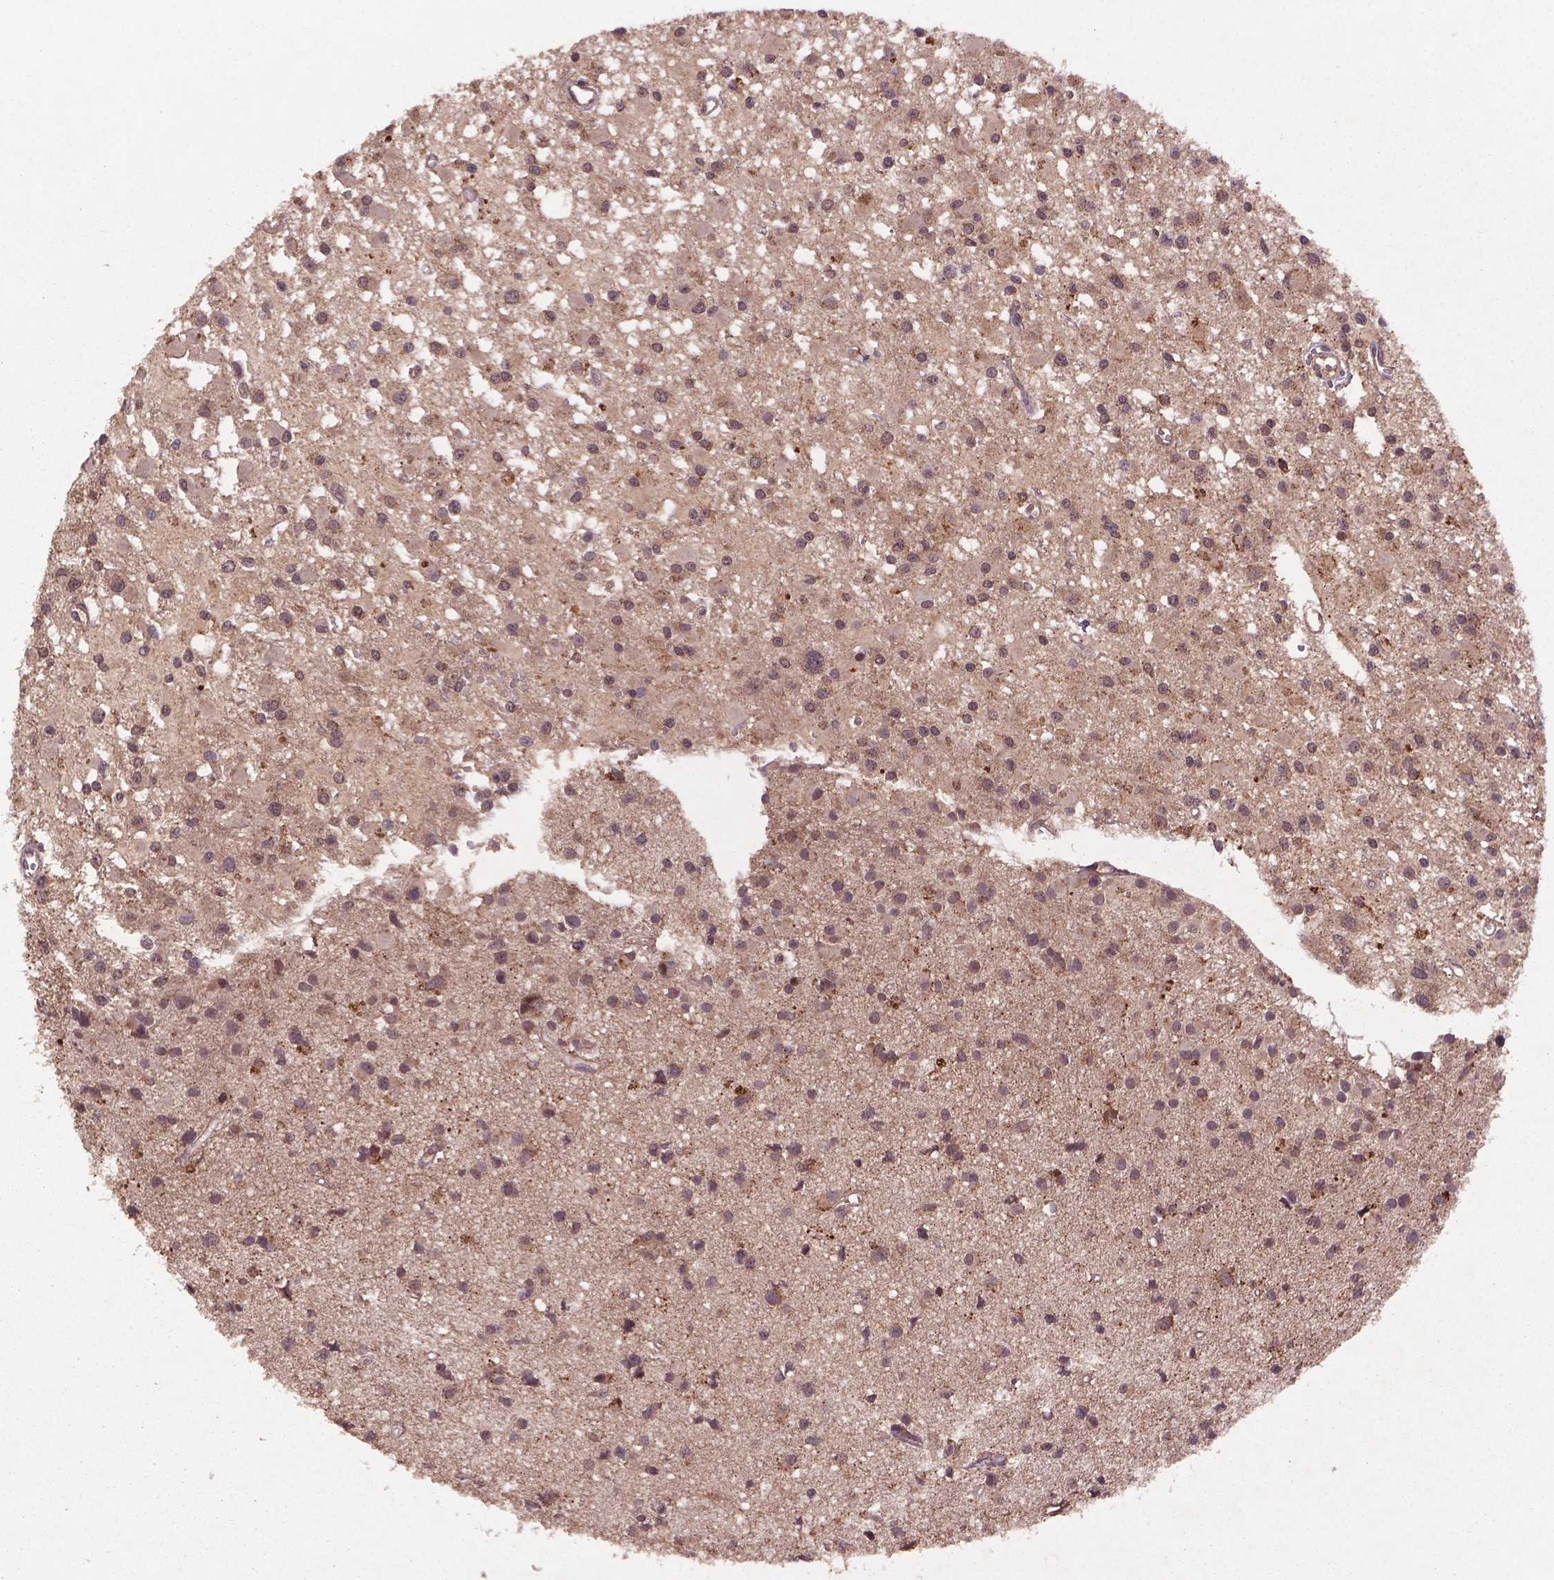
{"staining": {"intensity": "weak", "quantity": "25%-75%", "location": "cytoplasmic/membranous,nuclear"}, "tissue": "glioma", "cell_type": "Tumor cells", "image_type": "cancer", "snomed": [{"axis": "morphology", "description": "Glioma, malignant, High grade"}, {"axis": "topography", "description": "Brain"}], "caption": "Glioma tissue shows weak cytoplasmic/membranous and nuclear staining in approximately 25%-75% of tumor cells", "gene": "NIPAL2", "patient": {"sex": "male", "age": 54}}